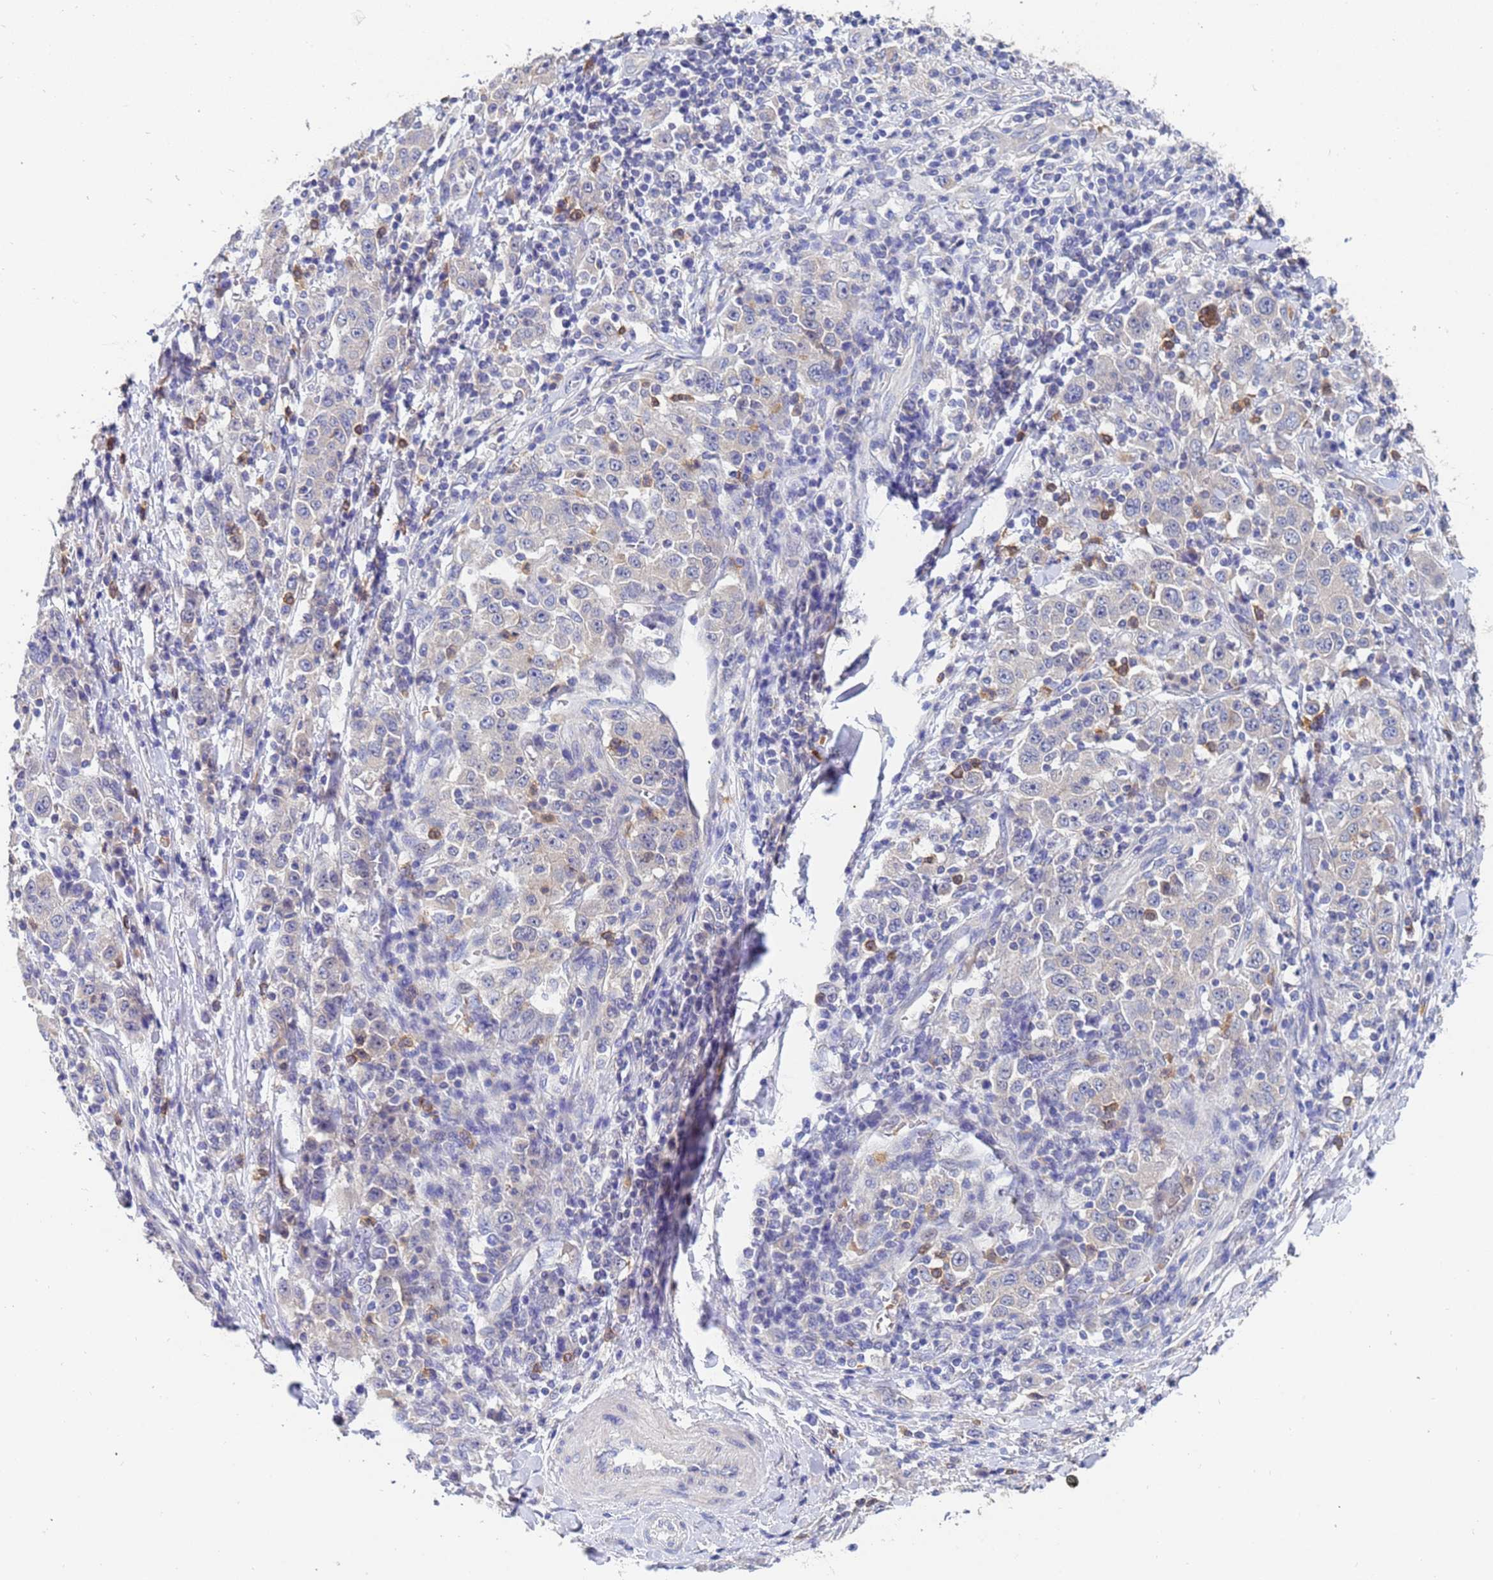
{"staining": {"intensity": "negative", "quantity": "none", "location": "none"}, "tissue": "stomach cancer", "cell_type": "Tumor cells", "image_type": "cancer", "snomed": [{"axis": "morphology", "description": "Normal tissue, NOS"}, {"axis": "morphology", "description": "Adenocarcinoma, NOS"}, {"axis": "topography", "description": "Stomach, upper"}, {"axis": "topography", "description": "Stomach"}], "caption": "Histopathology image shows no protein staining in tumor cells of stomach cancer (adenocarcinoma) tissue. (DAB immunohistochemistry (IHC), high magnification).", "gene": "TTLL11", "patient": {"sex": "male", "age": 59}}